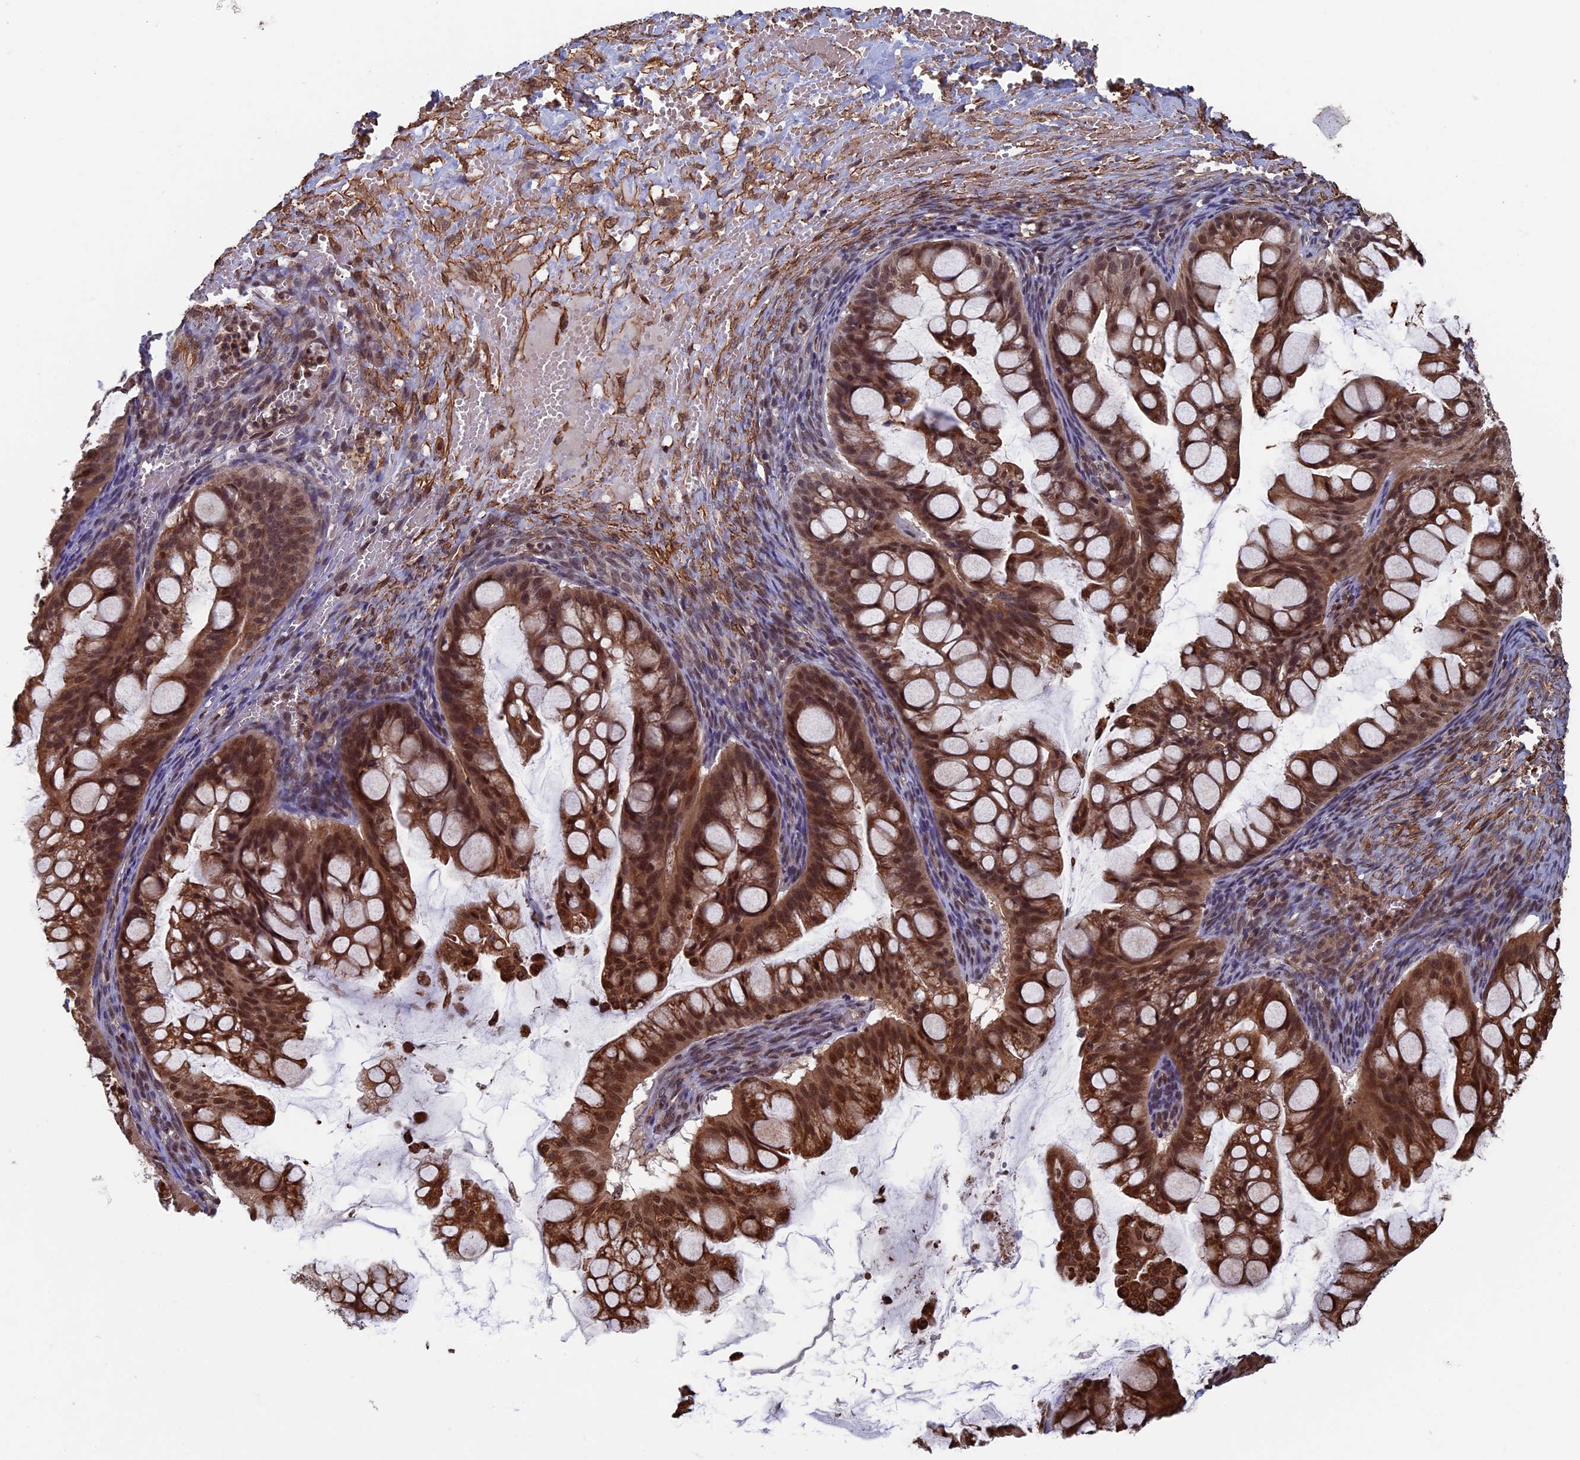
{"staining": {"intensity": "moderate", "quantity": ">75%", "location": "cytoplasmic/membranous,nuclear"}, "tissue": "ovarian cancer", "cell_type": "Tumor cells", "image_type": "cancer", "snomed": [{"axis": "morphology", "description": "Cystadenocarcinoma, mucinous, NOS"}, {"axis": "topography", "description": "Ovary"}], "caption": "Human ovarian cancer (mucinous cystadenocarcinoma) stained with a protein marker shows moderate staining in tumor cells.", "gene": "CTDP1", "patient": {"sex": "female", "age": 73}}